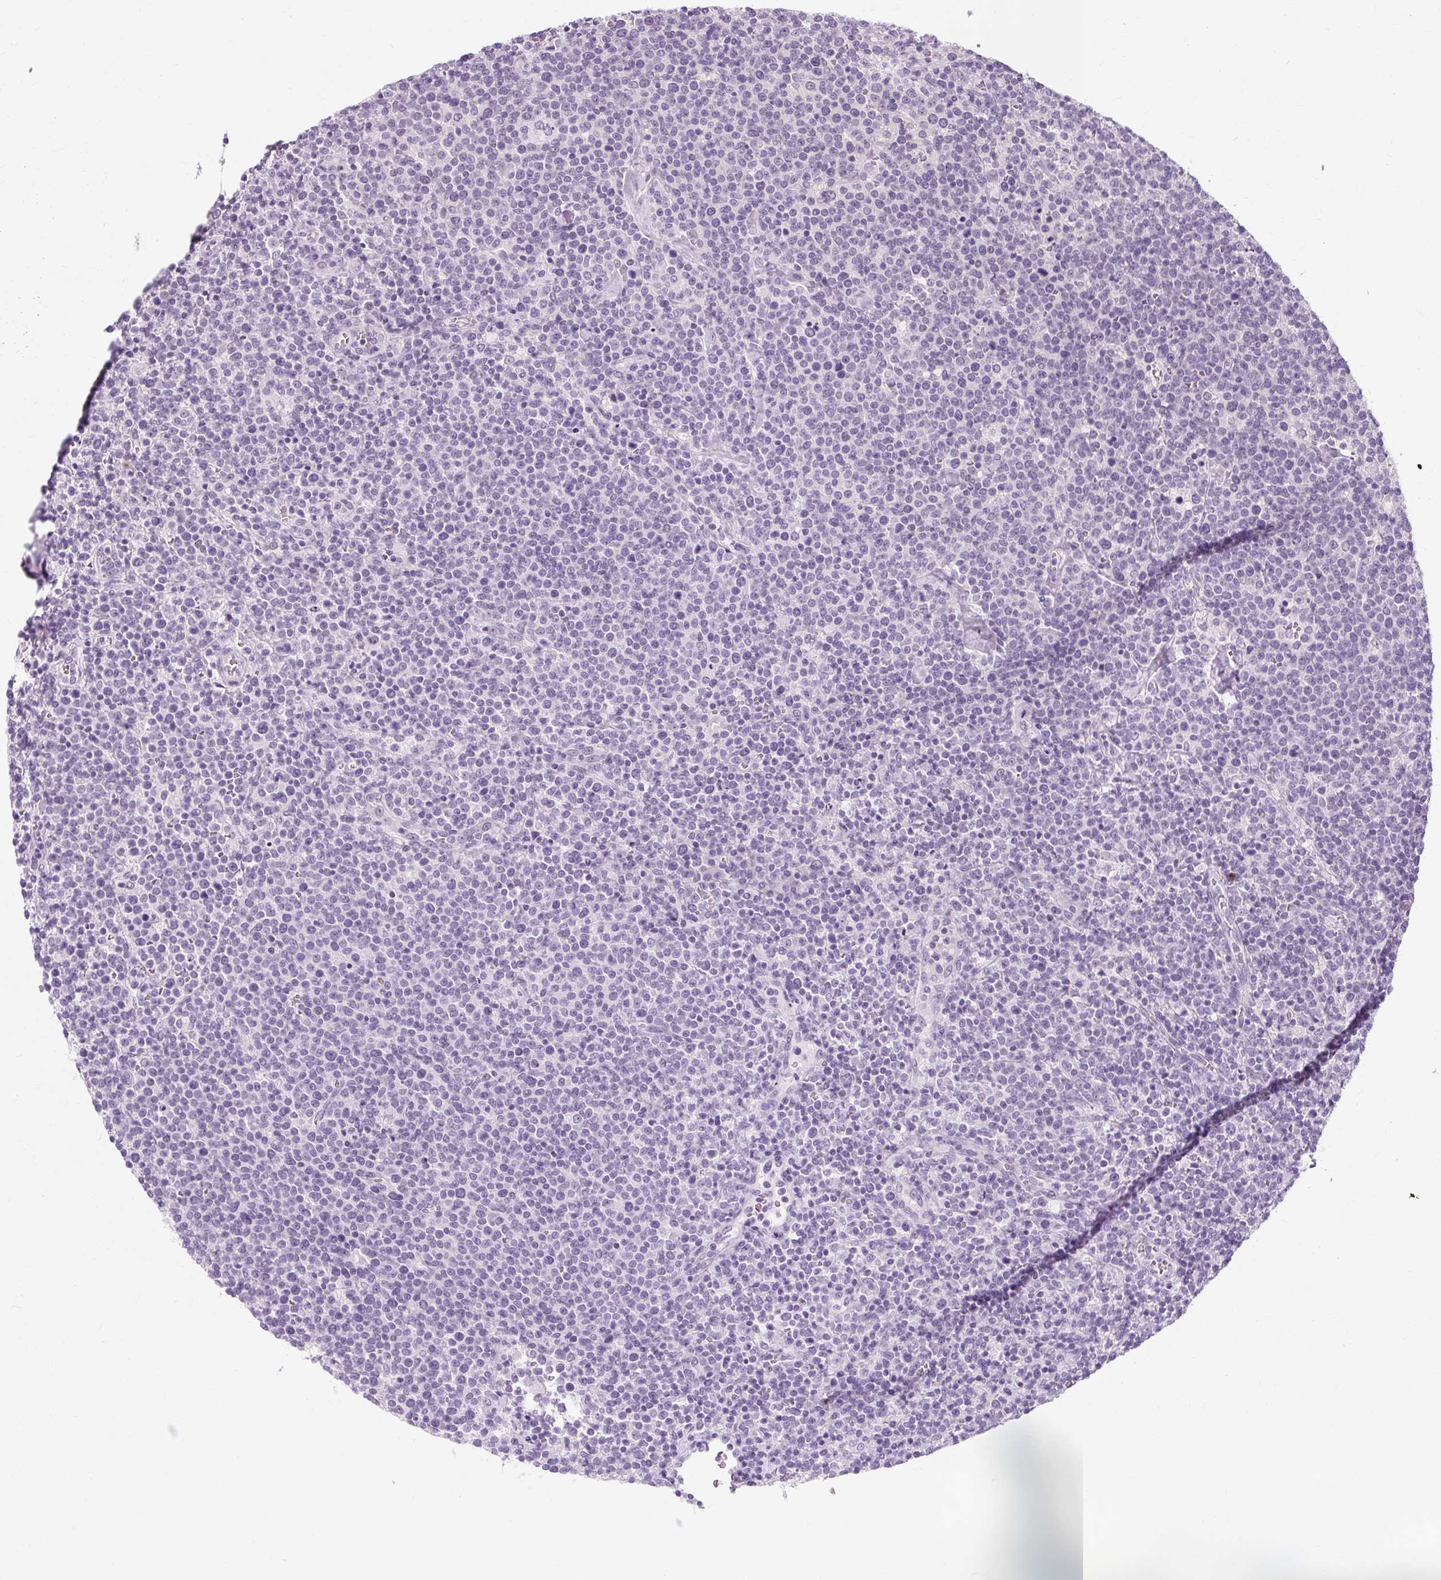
{"staining": {"intensity": "negative", "quantity": "none", "location": "none"}, "tissue": "lymphoma", "cell_type": "Tumor cells", "image_type": "cancer", "snomed": [{"axis": "morphology", "description": "Malignant lymphoma, non-Hodgkin's type, High grade"}, {"axis": "topography", "description": "Lymph node"}], "caption": "DAB (3,3'-diaminobenzidine) immunohistochemical staining of human lymphoma exhibits no significant expression in tumor cells.", "gene": "RYBP", "patient": {"sex": "male", "age": 61}}